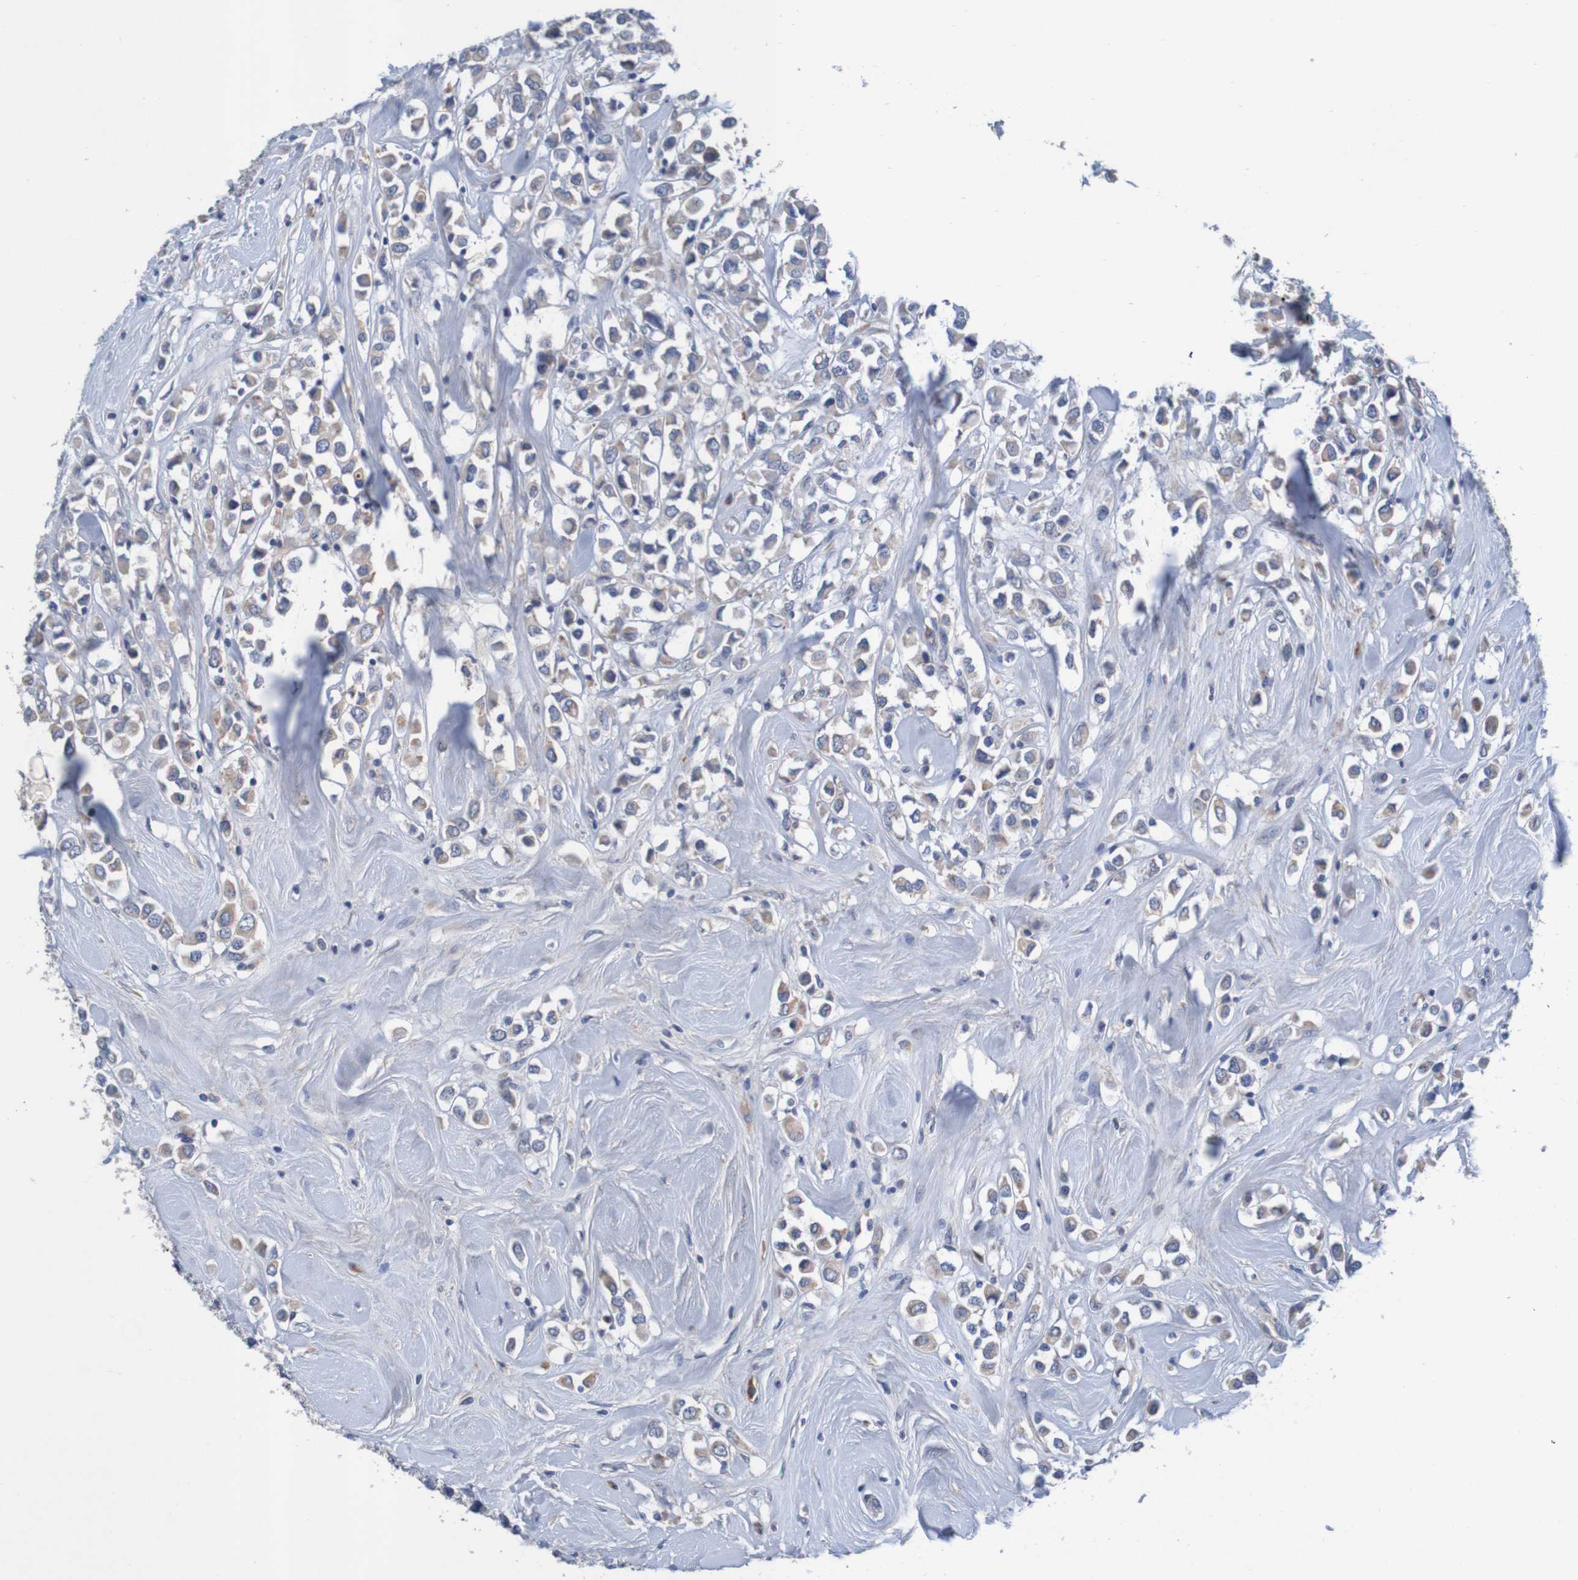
{"staining": {"intensity": "weak", "quantity": ">75%", "location": "cytoplasmic/membranous"}, "tissue": "breast cancer", "cell_type": "Tumor cells", "image_type": "cancer", "snomed": [{"axis": "morphology", "description": "Duct carcinoma"}, {"axis": "topography", "description": "Breast"}], "caption": "DAB (3,3'-diaminobenzidine) immunohistochemical staining of human breast cancer (infiltrating ductal carcinoma) shows weak cytoplasmic/membranous protein staining in approximately >75% of tumor cells.", "gene": "LTA", "patient": {"sex": "female", "age": 61}}